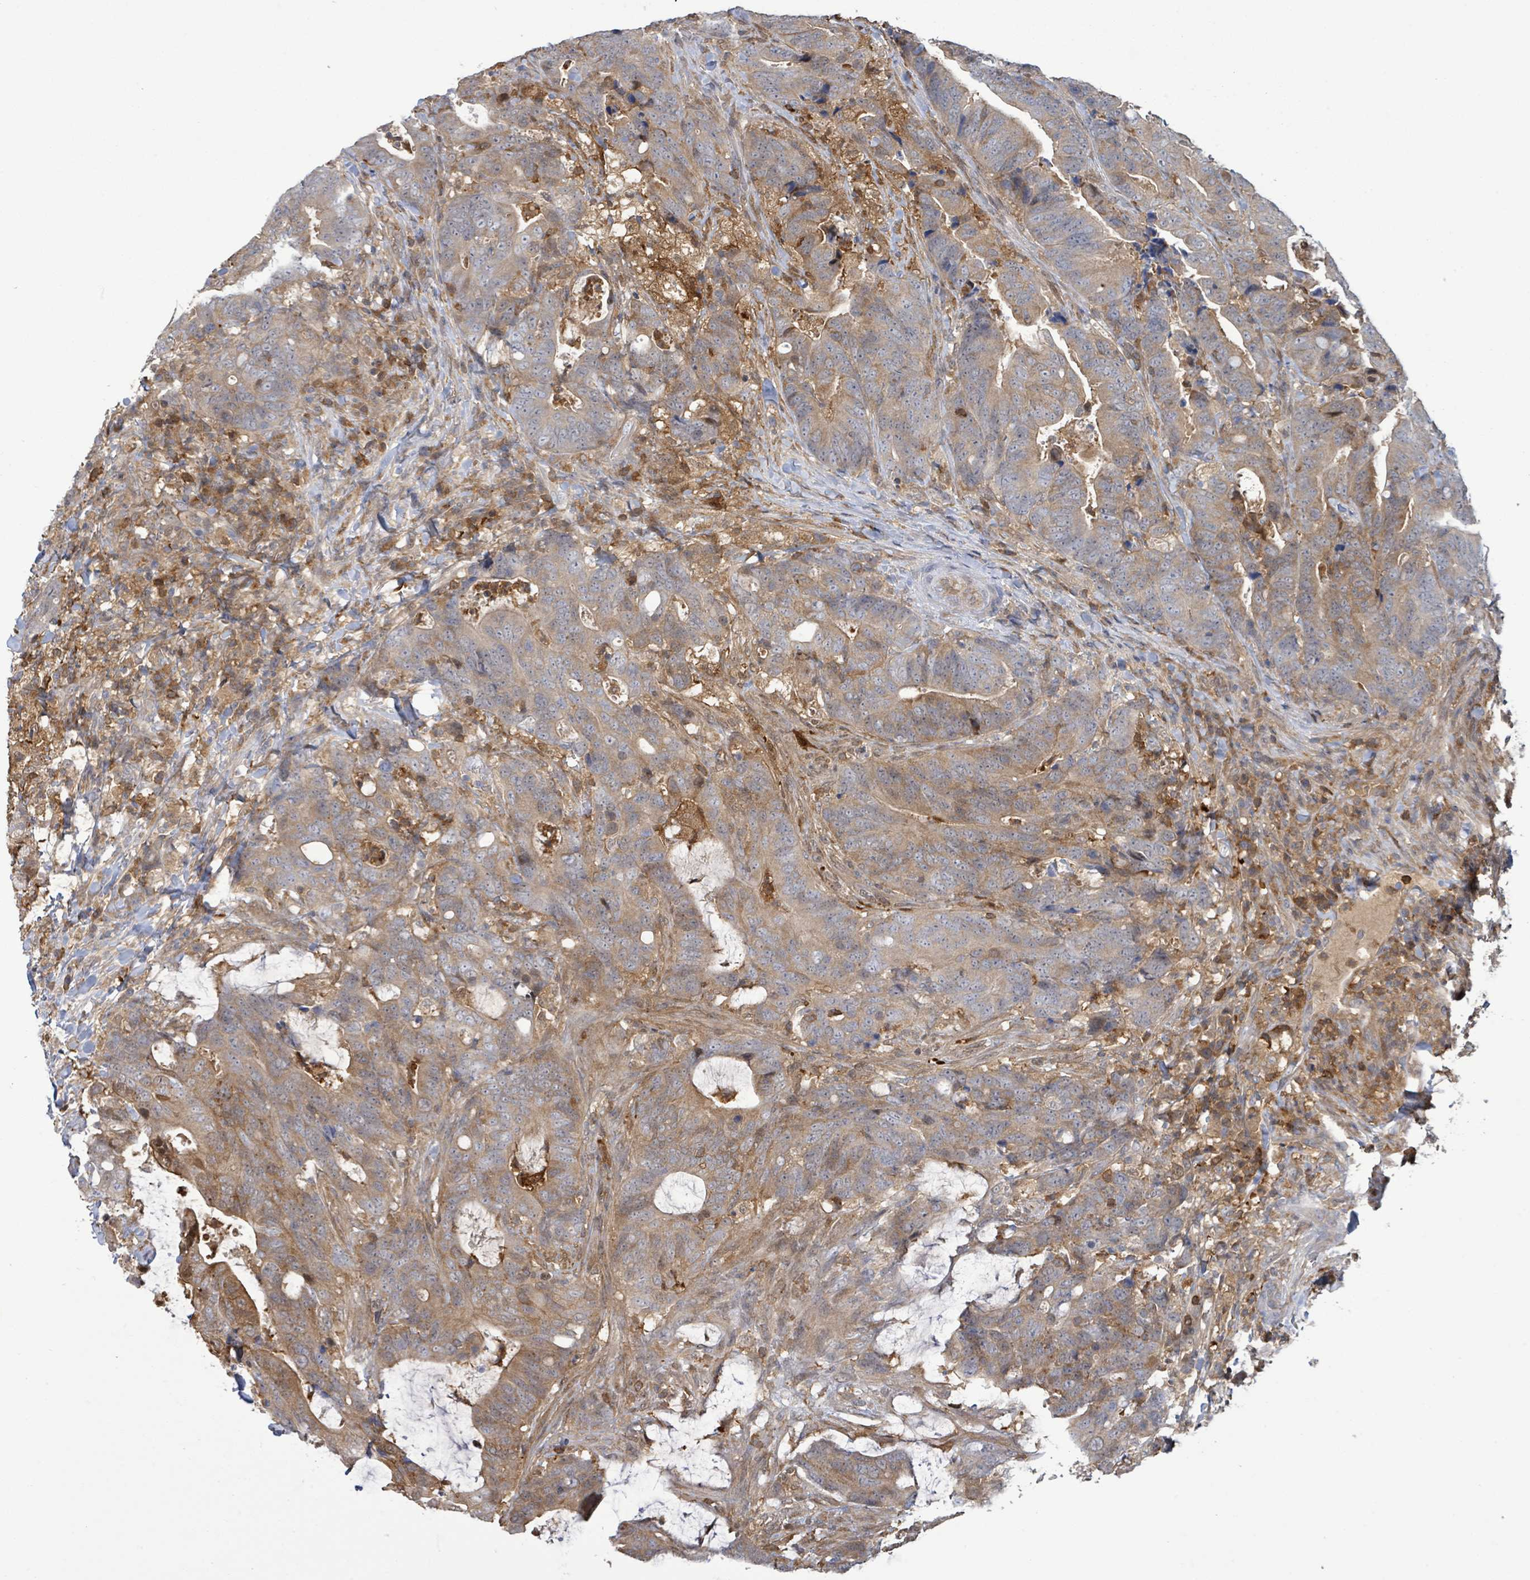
{"staining": {"intensity": "weak", "quantity": ">75%", "location": "cytoplasmic/membranous"}, "tissue": "colorectal cancer", "cell_type": "Tumor cells", "image_type": "cancer", "snomed": [{"axis": "morphology", "description": "Adenocarcinoma, NOS"}, {"axis": "topography", "description": "Colon"}], "caption": "The micrograph shows staining of colorectal cancer, revealing weak cytoplasmic/membranous protein positivity (brown color) within tumor cells. Immunohistochemistry stains the protein in brown and the nuclei are stained blue.", "gene": "PGAM1", "patient": {"sex": "female", "age": 82}}